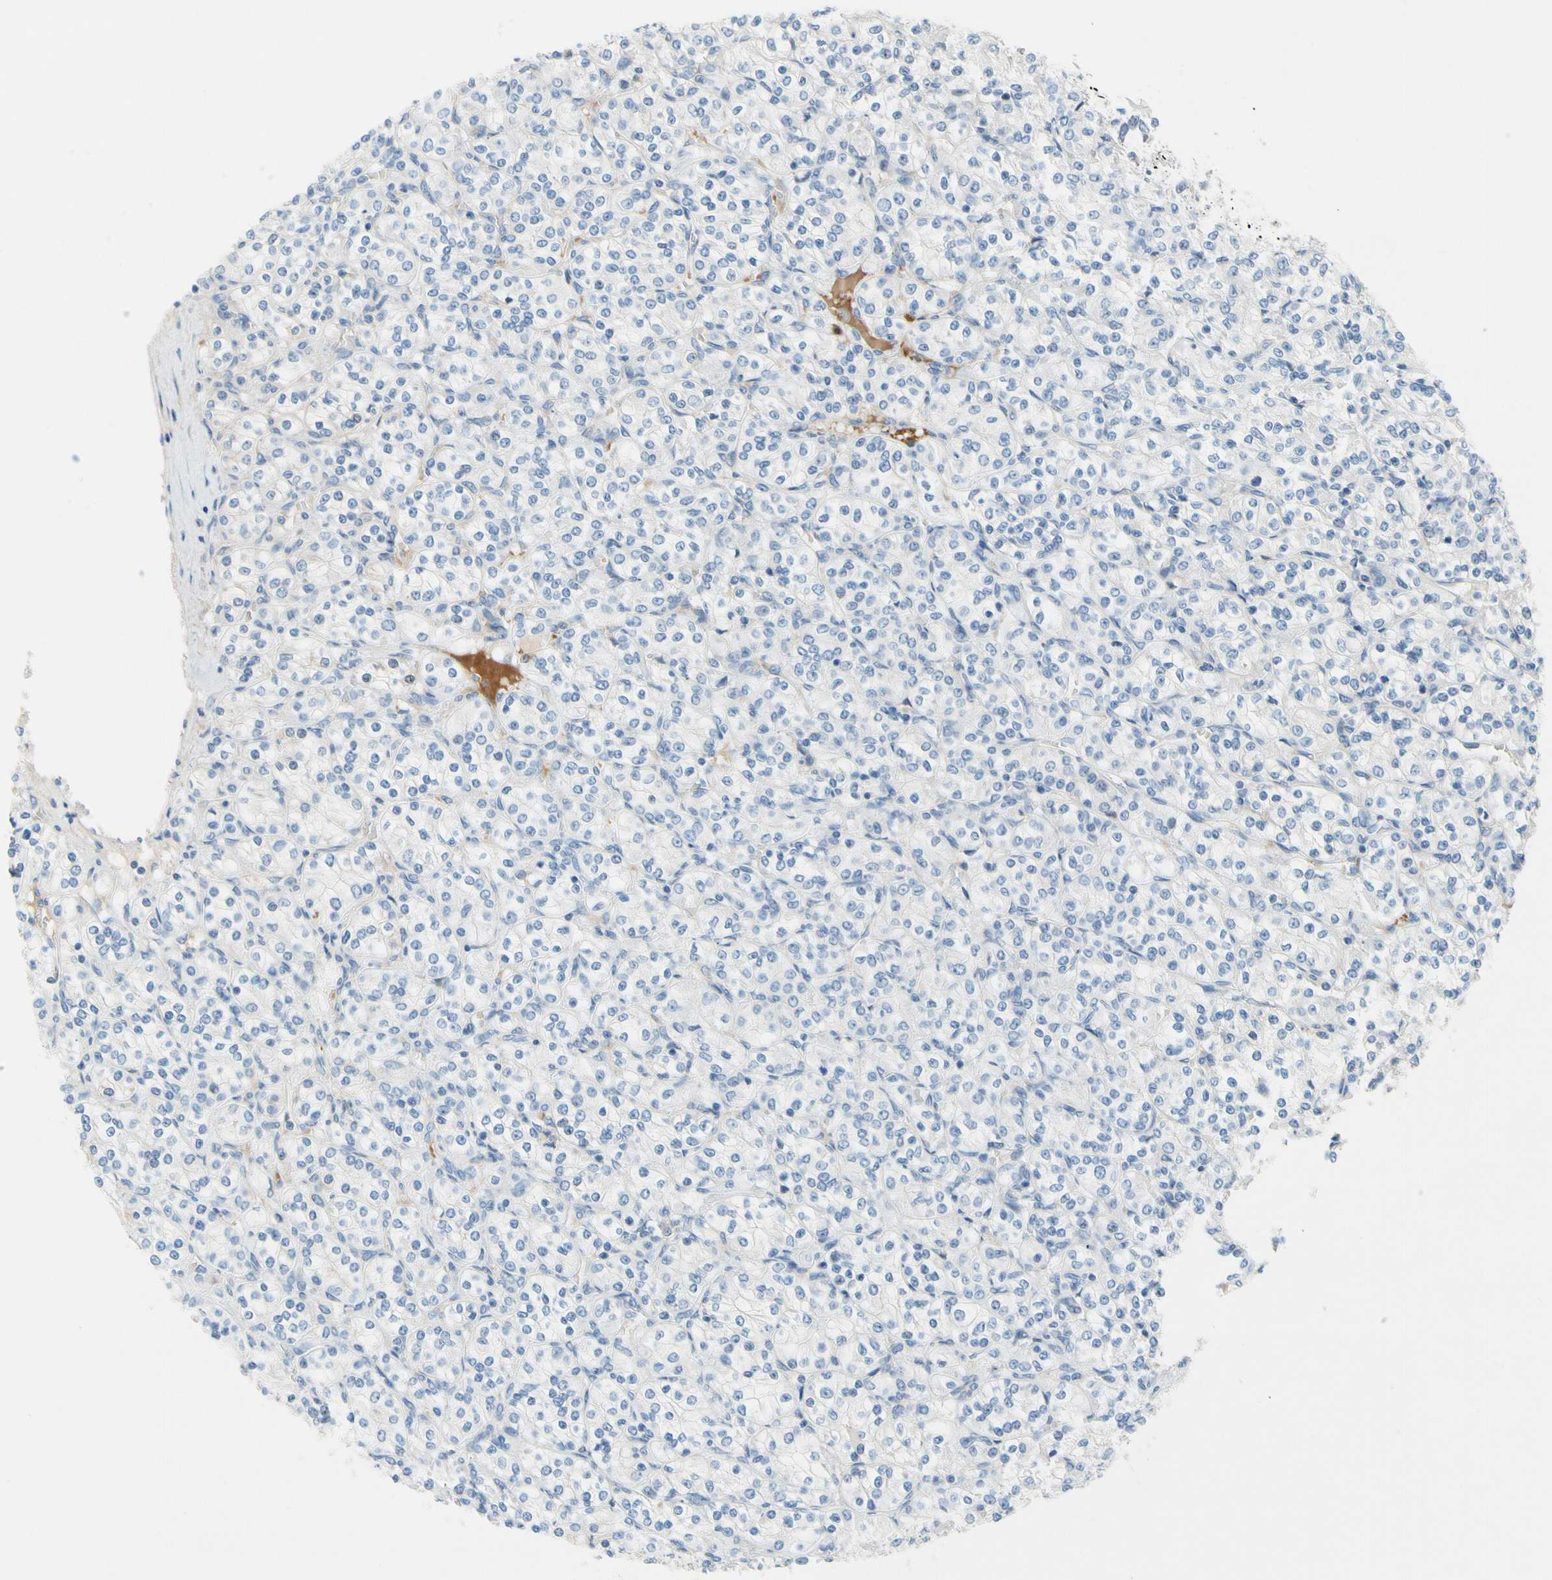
{"staining": {"intensity": "negative", "quantity": "none", "location": "none"}, "tissue": "renal cancer", "cell_type": "Tumor cells", "image_type": "cancer", "snomed": [{"axis": "morphology", "description": "Adenocarcinoma, NOS"}, {"axis": "topography", "description": "Kidney"}], "caption": "Human renal cancer stained for a protein using IHC exhibits no staining in tumor cells.", "gene": "CNDP1", "patient": {"sex": "male", "age": 77}}